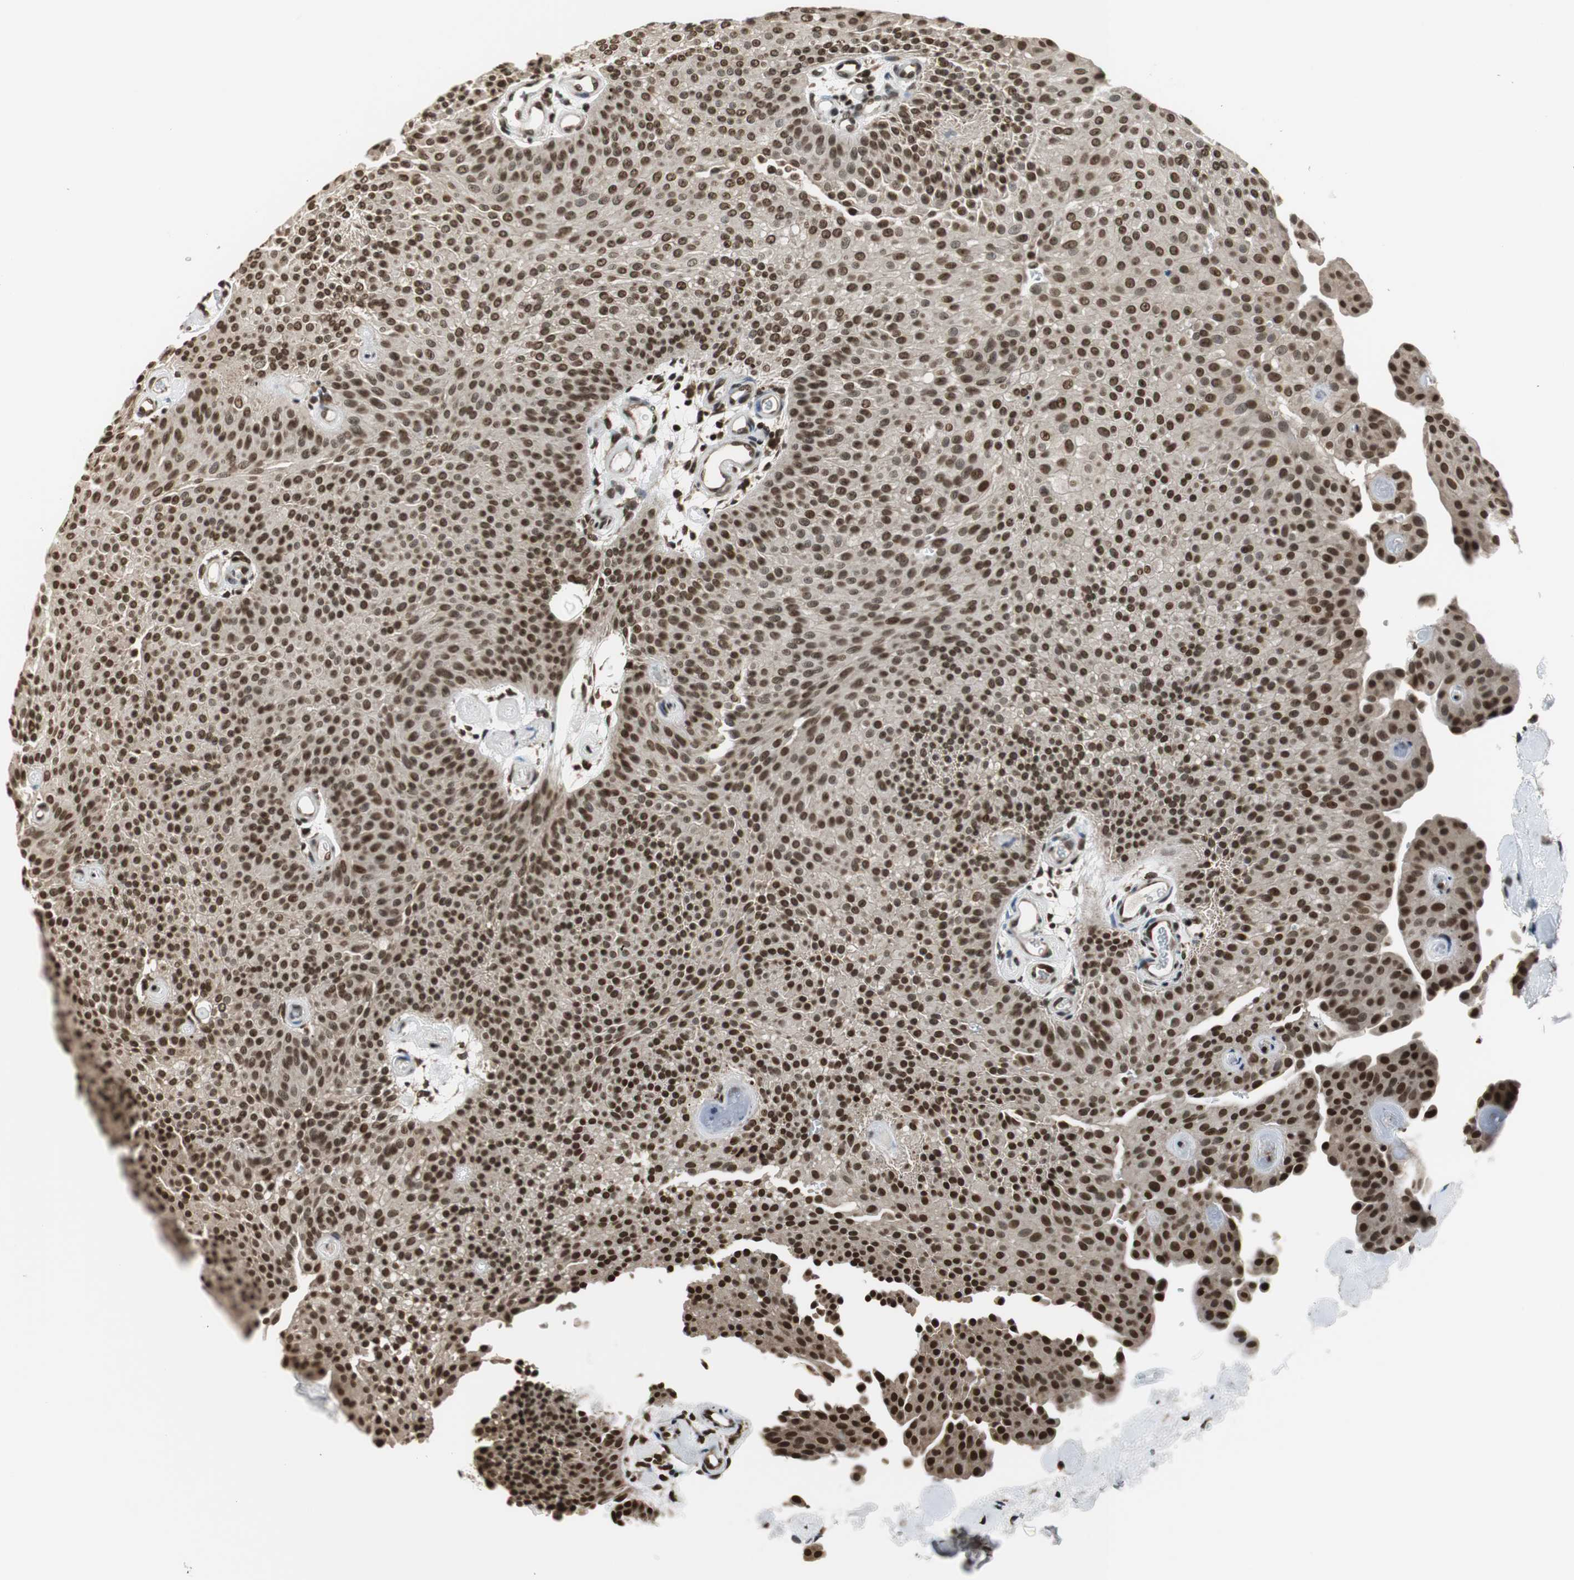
{"staining": {"intensity": "strong", "quantity": ">75%", "location": "nuclear"}, "tissue": "urothelial cancer", "cell_type": "Tumor cells", "image_type": "cancer", "snomed": [{"axis": "morphology", "description": "Urothelial carcinoma, Low grade"}, {"axis": "topography", "description": "Urinary bladder"}], "caption": "Urothelial cancer stained for a protein demonstrates strong nuclear positivity in tumor cells. (DAB (3,3'-diaminobenzidine) = brown stain, brightfield microscopy at high magnification).", "gene": "REST", "patient": {"sex": "female", "age": 60}}